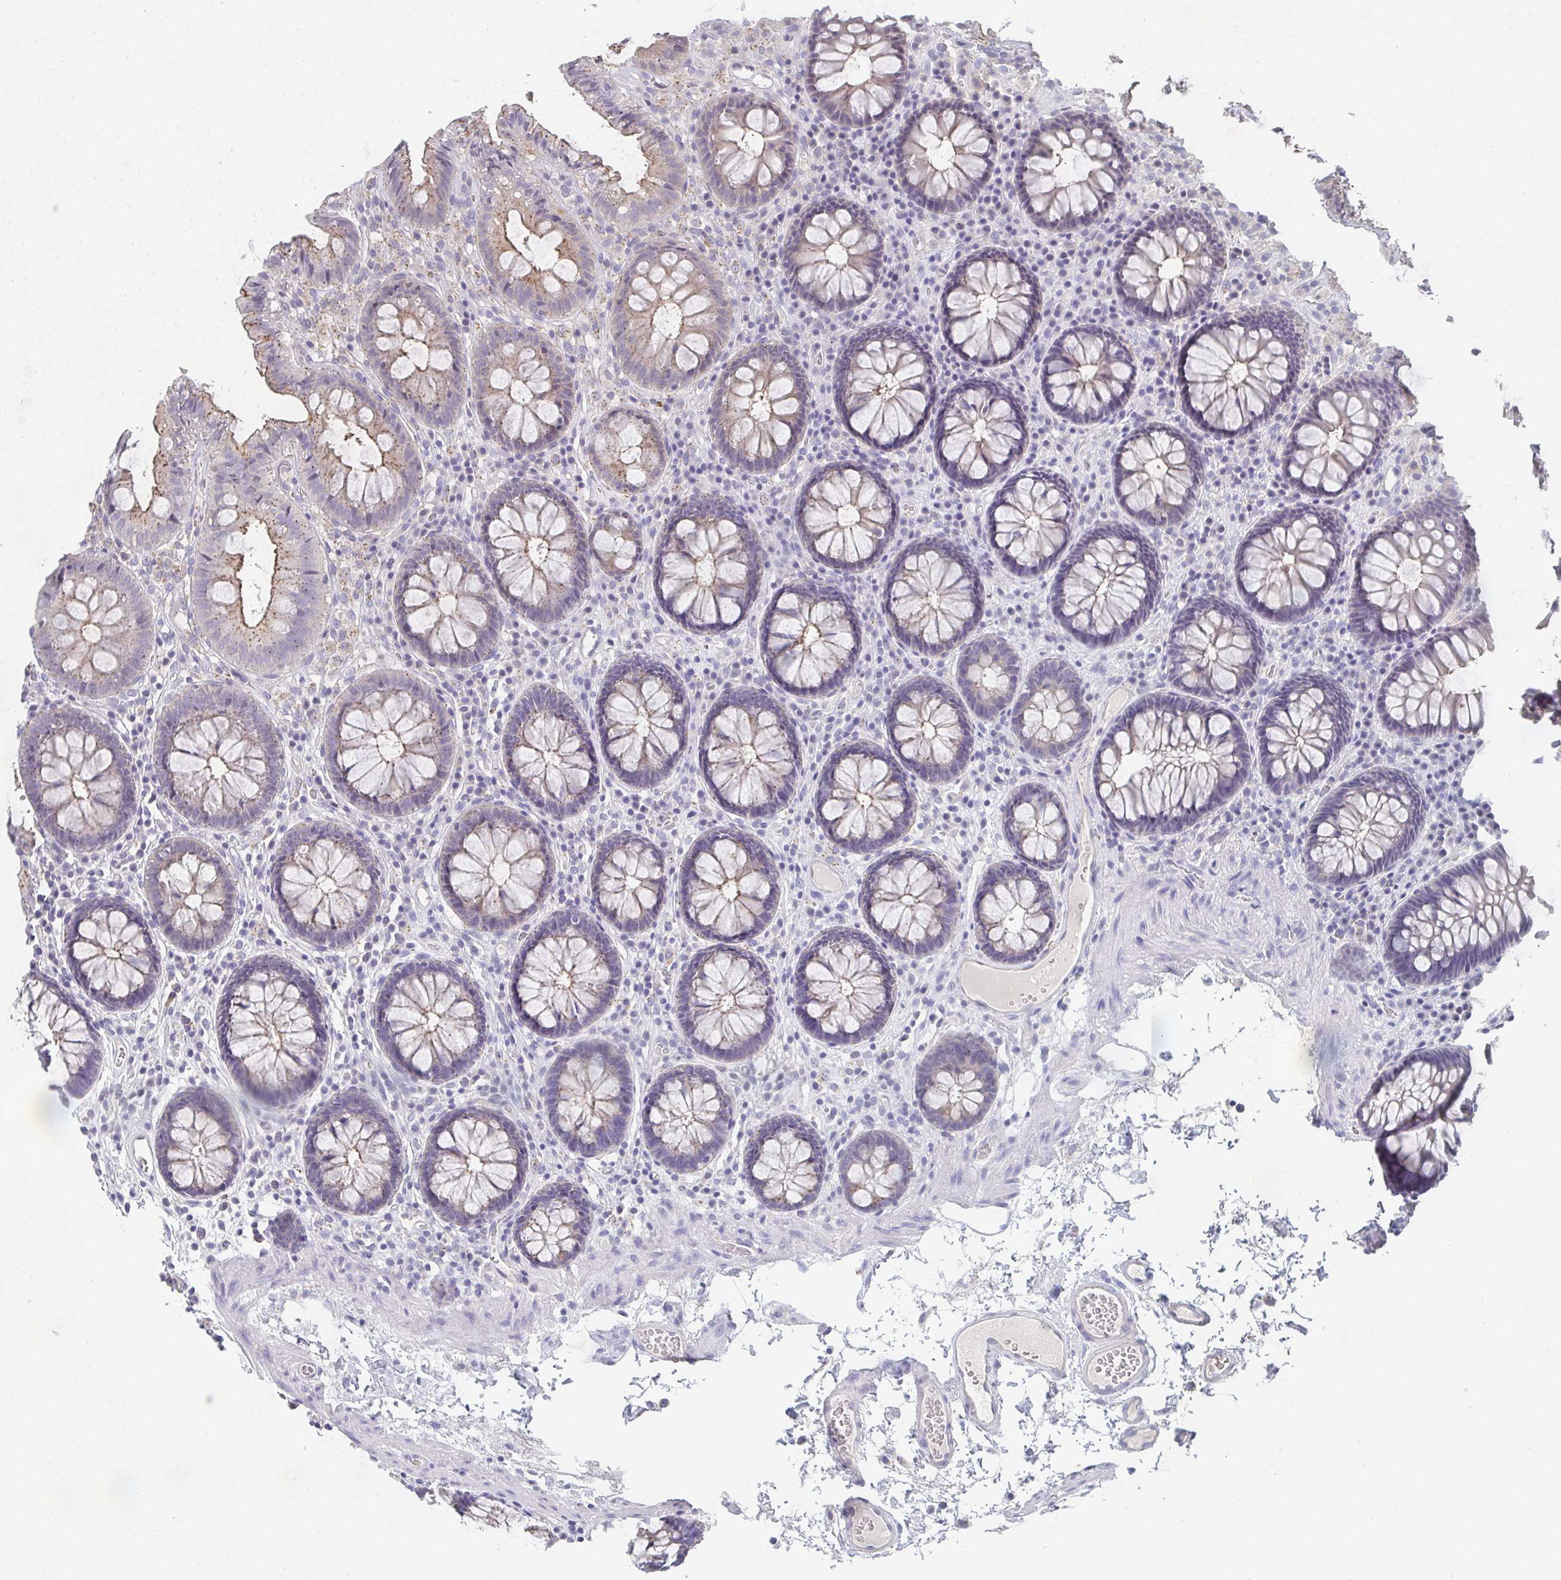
{"staining": {"intensity": "negative", "quantity": "none", "location": "none"}, "tissue": "colon", "cell_type": "Endothelial cells", "image_type": "normal", "snomed": [{"axis": "morphology", "description": "Normal tissue, NOS"}, {"axis": "topography", "description": "Colon"}, {"axis": "topography", "description": "Peripheral nerve tissue"}], "caption": "Endothelial cells are negative for protein expression in normal human colon. (IHC, brightfield microscopy, high magnification).", "gene": "CHMP5", "patient": {"sex": "male", "age": 84}}